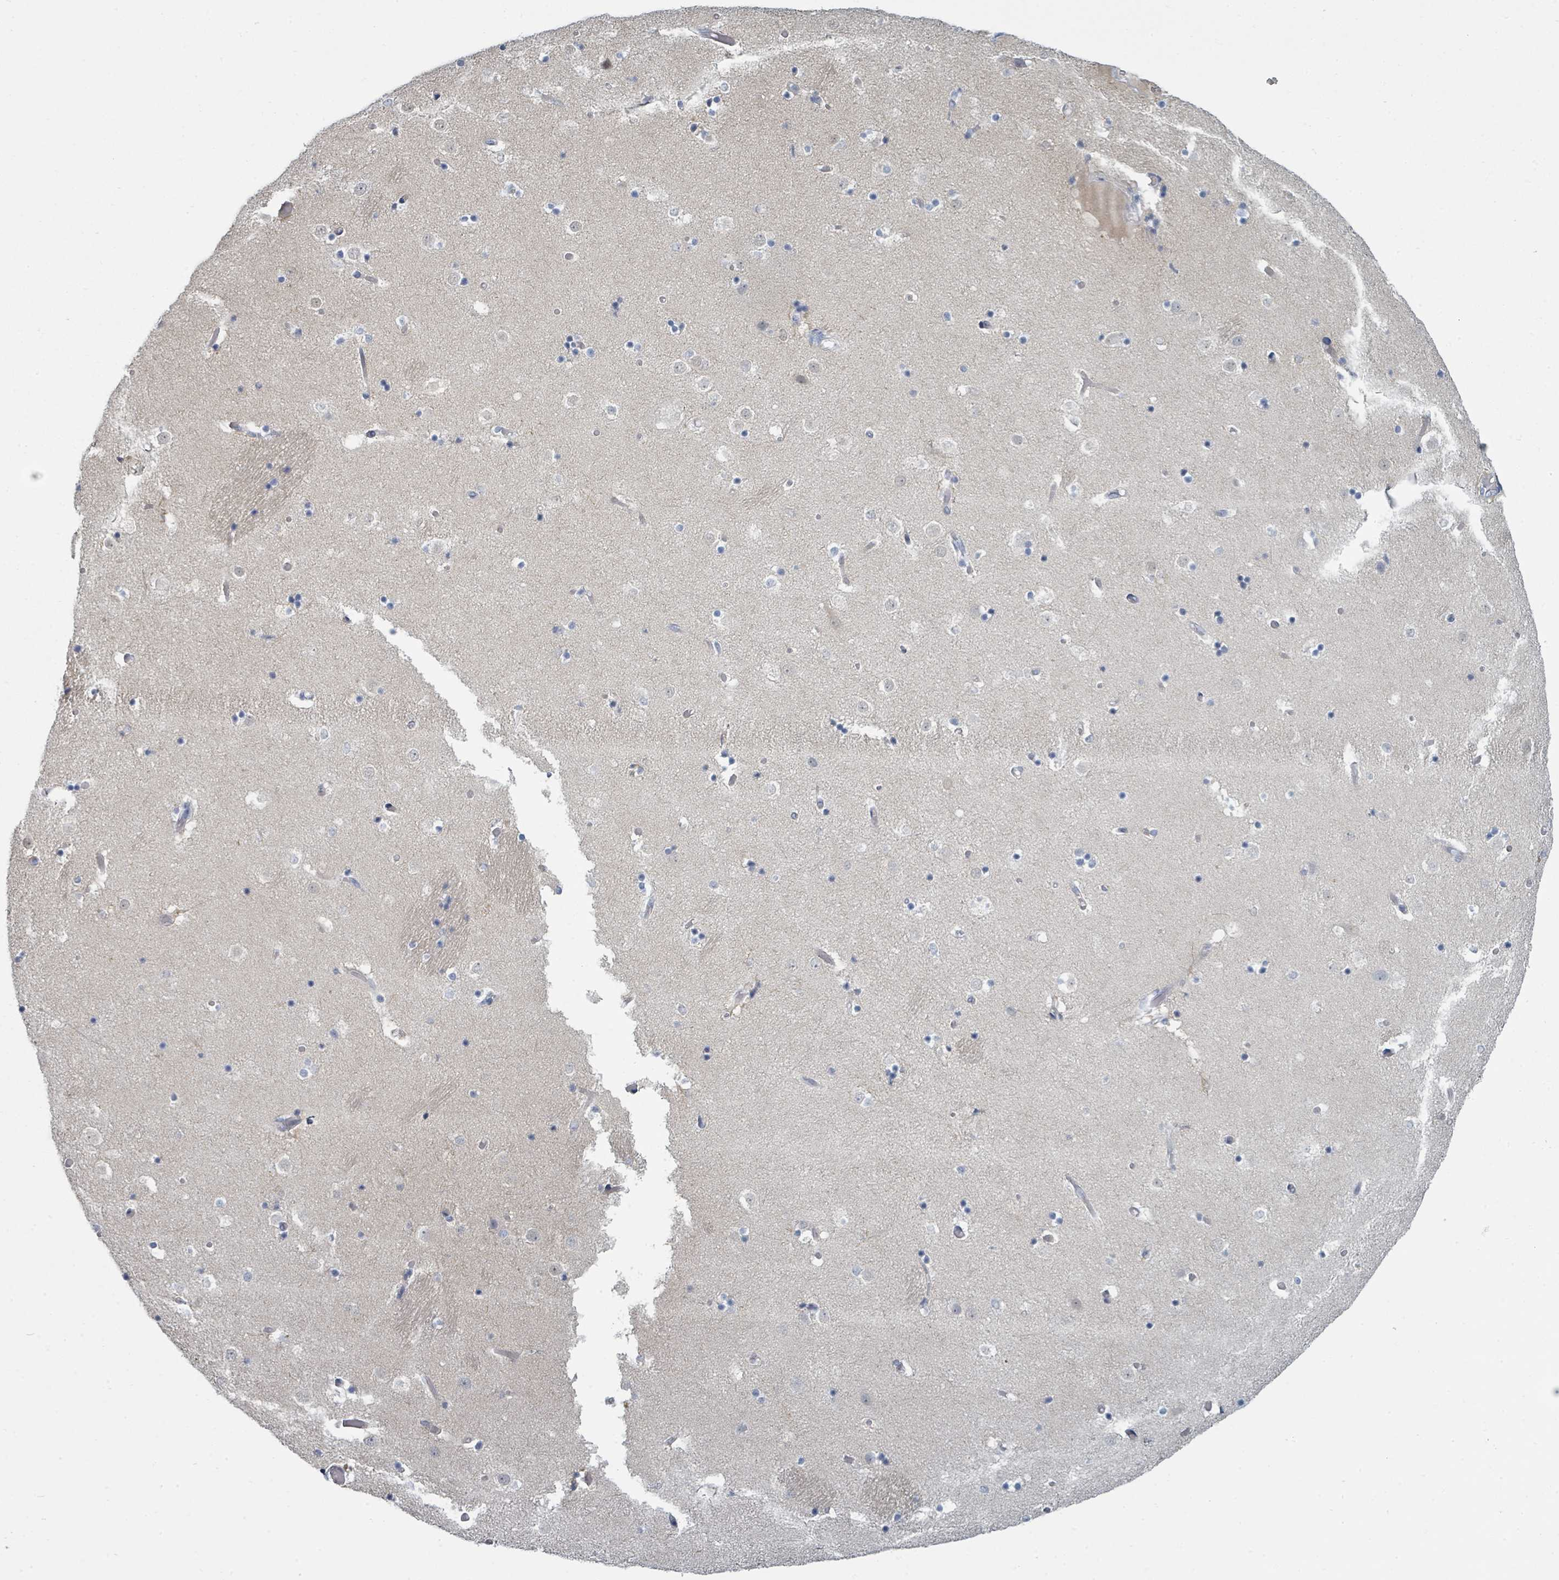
{"staining": {"intensity": "negative", "quantity": "none", "location": "none"}, "tissue": "caudate", "cell_type": "Glial cells", "image_type": "normal", "snomed": [{"axis": "morphology", "description": "Normal tissue, NOS"}, {"axis": "topography", "description": "Lateral ventricle wall"}], "caption": "A micrograph of caudate stained for a protein reveals no brown staining in glial cells.", "gene": "SLC25A45", "patient": {"sex": "female", "age": 52}}